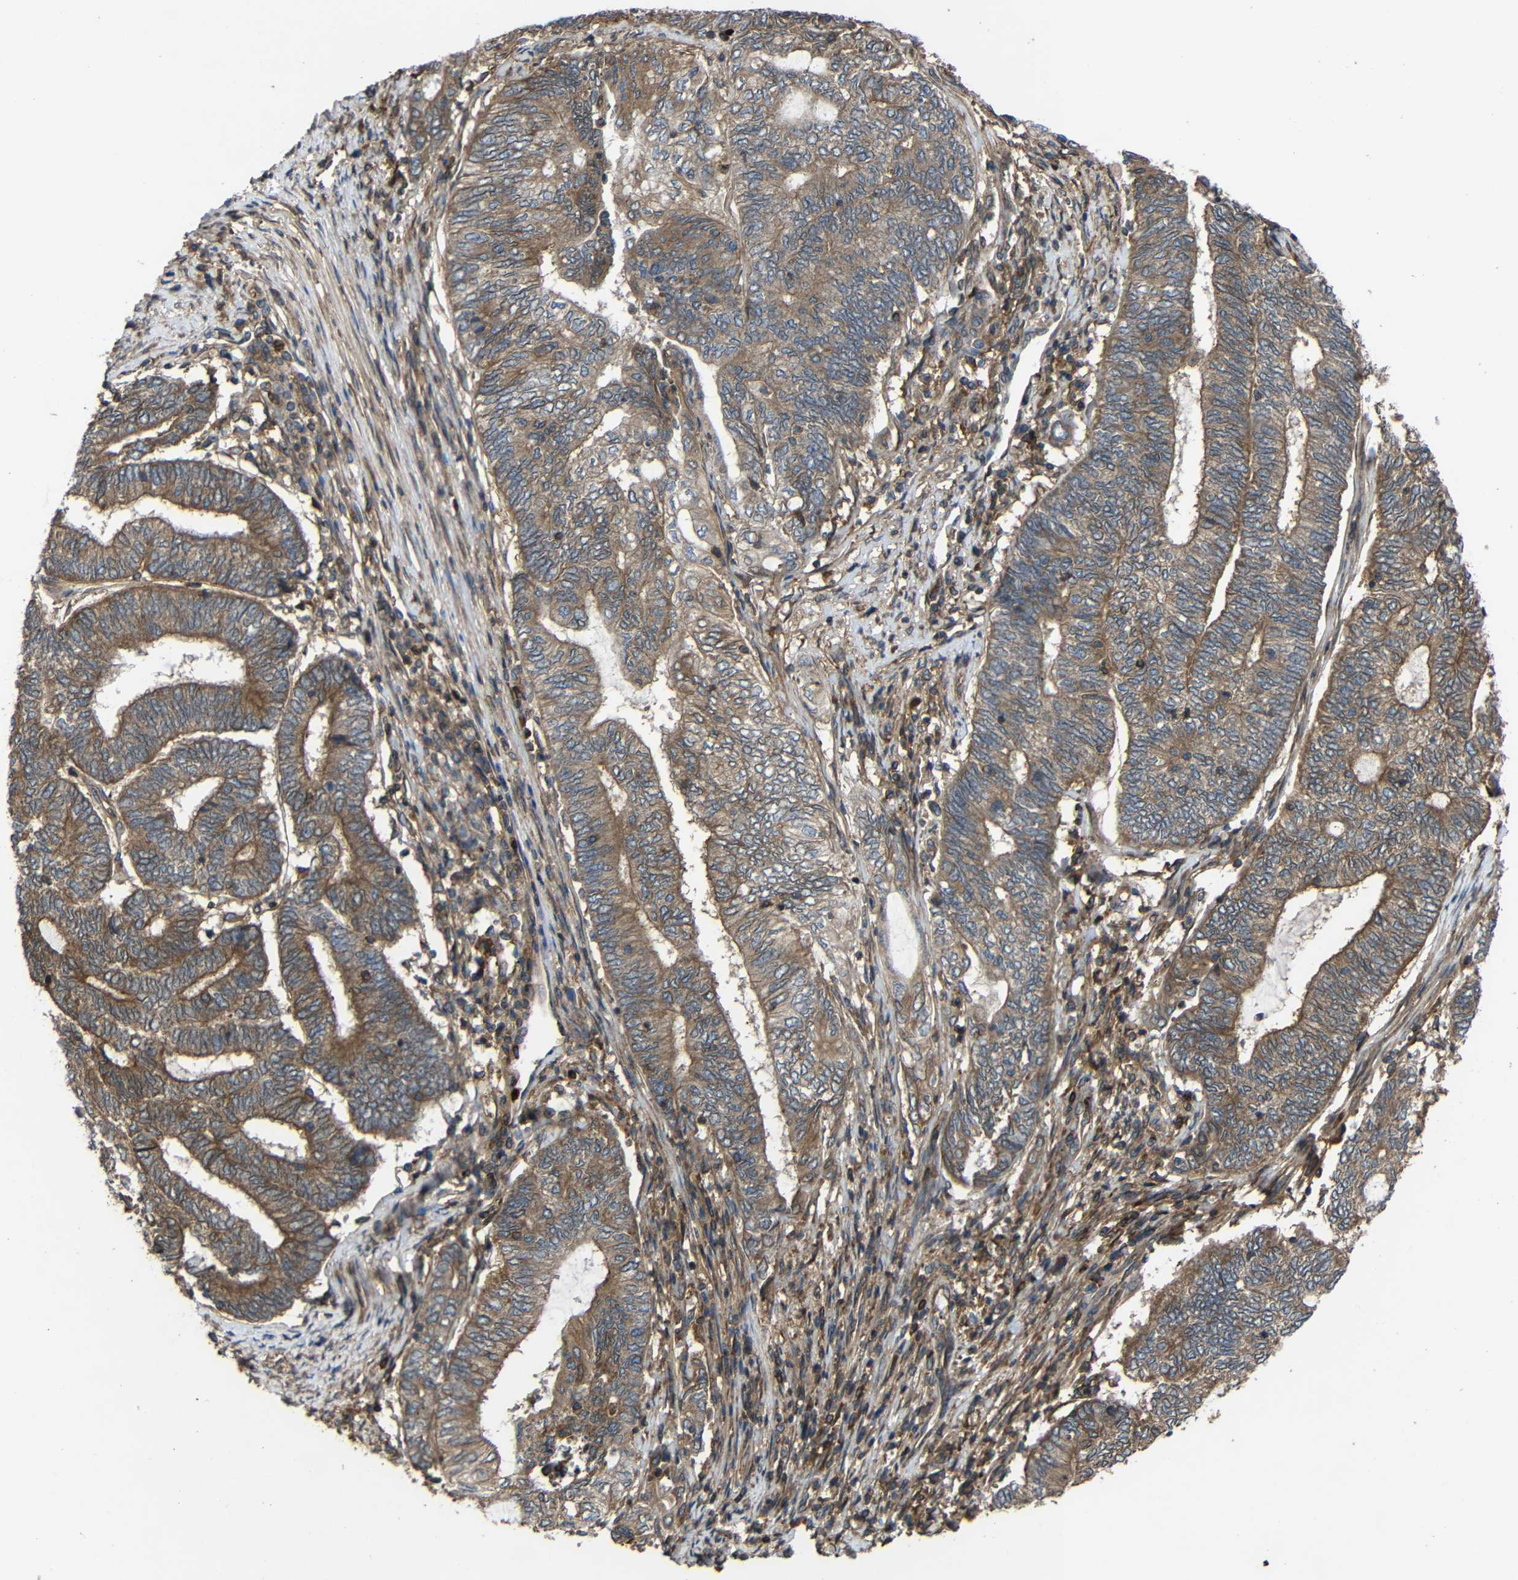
{"staining": {"intensity": "moderate", "quantity": ">75%", "location": "cytoplasmic/membranous"}, "tissue": "endometrial cancer", "cell_type": "Tumor cells", "image_type": "cancer", "snomed": [{"axis": "morphology", "description": "Adenocarcinoma, NOS"}, {"axis": "topography", "description": "Uterus"}, {"axis": "topography", "description": "Endometrium"}], "caption": "A photomicrograph of adenocarcinoma (endometrial) stained for a protein shows moderate cytoplasmic/membranous brown staining in tumor cells. The protein is stained brown, and the nuclei are stained in blue (DAB IHC with brightfield microscopy, high magnification).", "gene": "TREM2", "patient": {"sex": "female", "age": 70}}